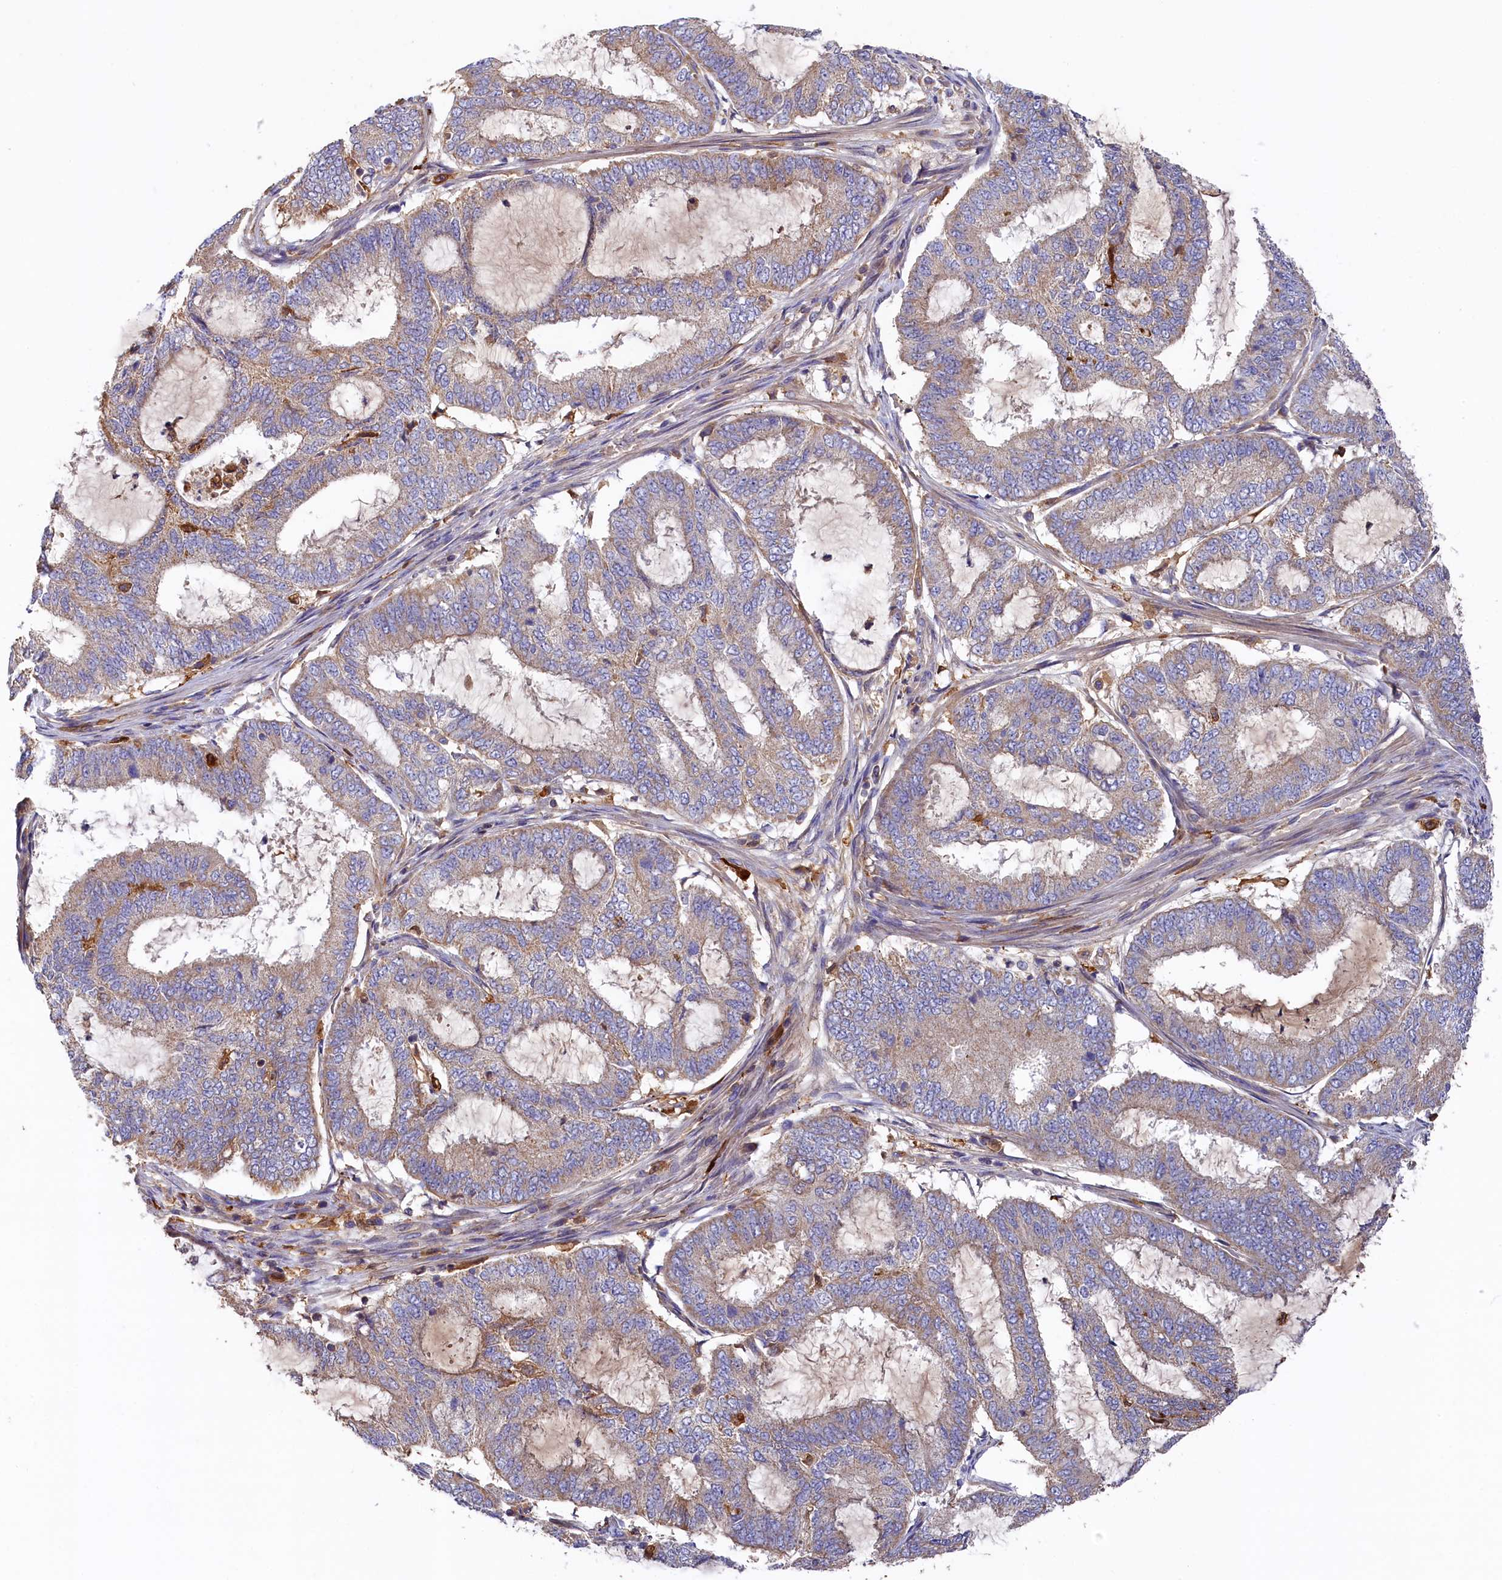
{"staining": {"intensity": "weak", "quantity": "<25%", "location": "cytoplasmic/membranous"}, "tissue": "endometrial cancer", "cell_type": "Tumor cells", "image_type": "cancer", "snomed": [{"axis": "morphology", "description": "Adenocarcinoma, NOS"}, {"axis": "topography", "description": "Endometrium"}], "caption": "Immunohistochemistry of human endometrial cancer (adenocarcinoma) demonstrates no expression in tumor cells.", "gene": "SEC31B", "patient": {"sex": "female", "age": 51}}